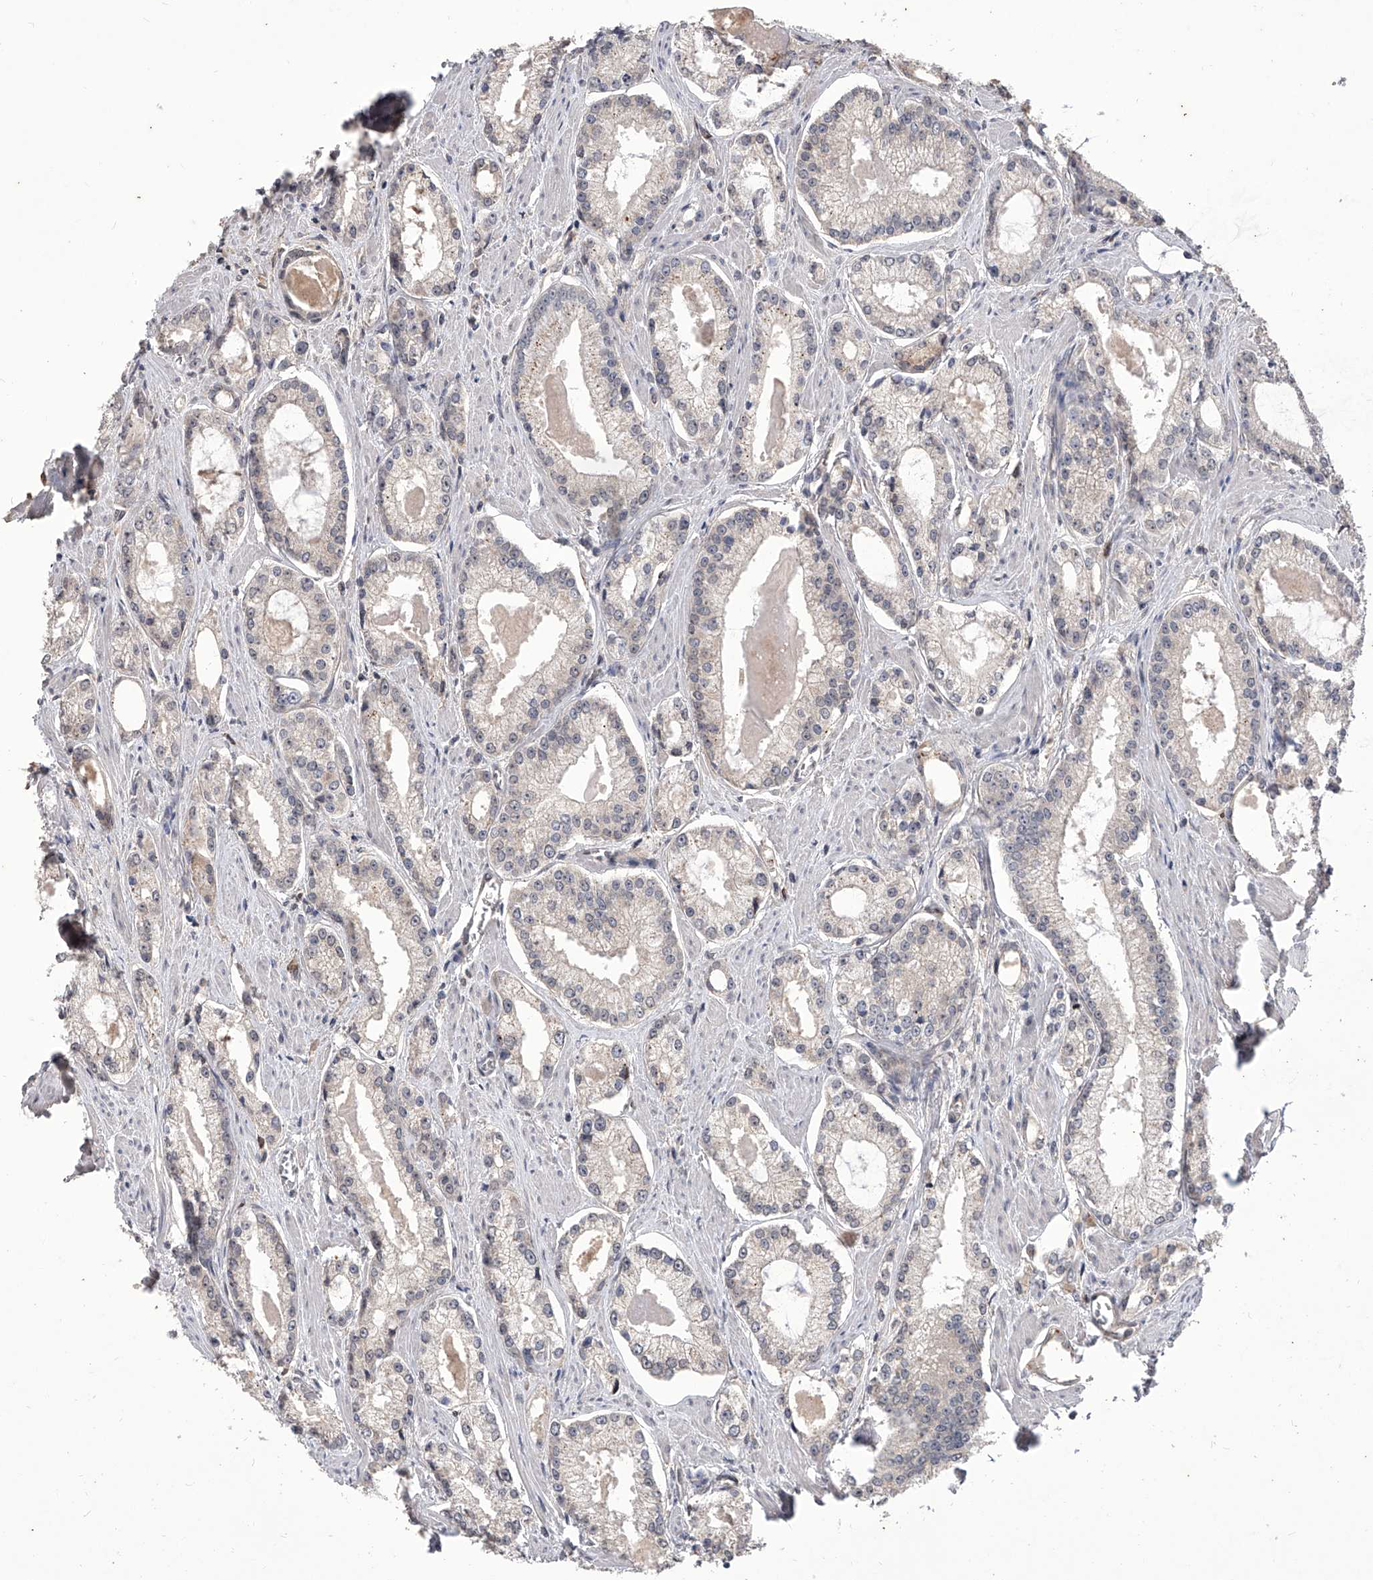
{"staining": {"intensity": "negative", "quantity": "none", "location": "none"}, "tissue": "prostate cancer", "cell_type": "Tumor cells", "image_type": "cancer", "snomed": [{"axis": "morphology", "description": "Adenocarcinoma, Low grade"}, {"axis": "topography", "description": "Prostate"}], "caption": "Prostate cancer was stained to show a protein in brown. There is no significant expression in tumor cells.", "gene": "CFAP410", "patient": {"sex": "male", "age": 54}}